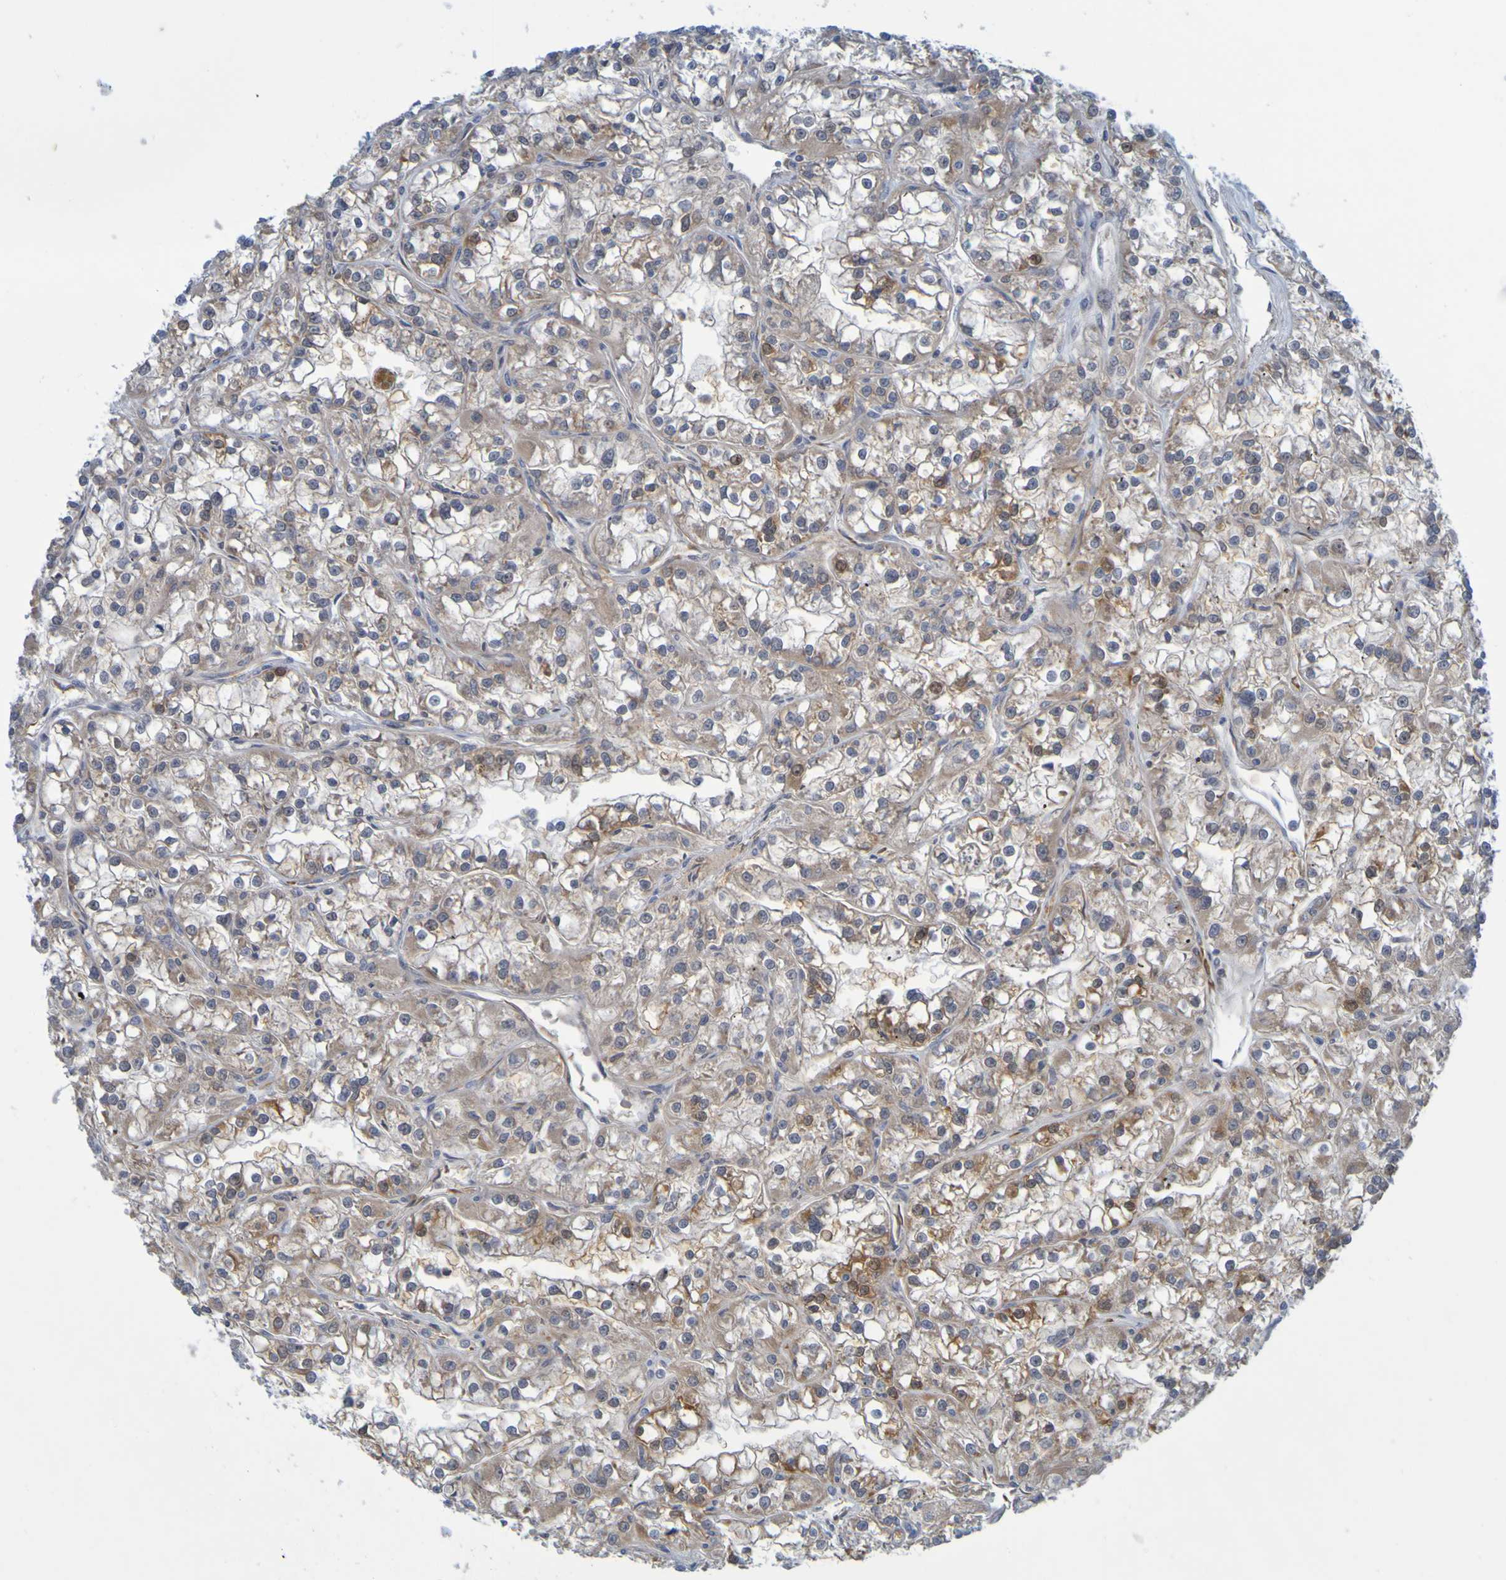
{"staining": {"intensity": "moderate", "quantity": "25%-75%", "location": "cytoplasmic/membranous"}, "tissue": "renal cancer", "cell_type": "Tumor cells", "image_type": "cancer", "snomed": [{"axis": "morphology", "description": "Adenocarcinoma, NOS"}, {"axis": "topography", "description": "Kidney"}], "caption": "A histopathology image showing moderate cytoplasmic/membranous positivity in about 25%-75% of tumor cells in renal cancer (adenocarcinoma), as visualized by brown immunohistochemical staining.", "gene": "MOGS", "patient": {"sex": "female", "age": 52}}